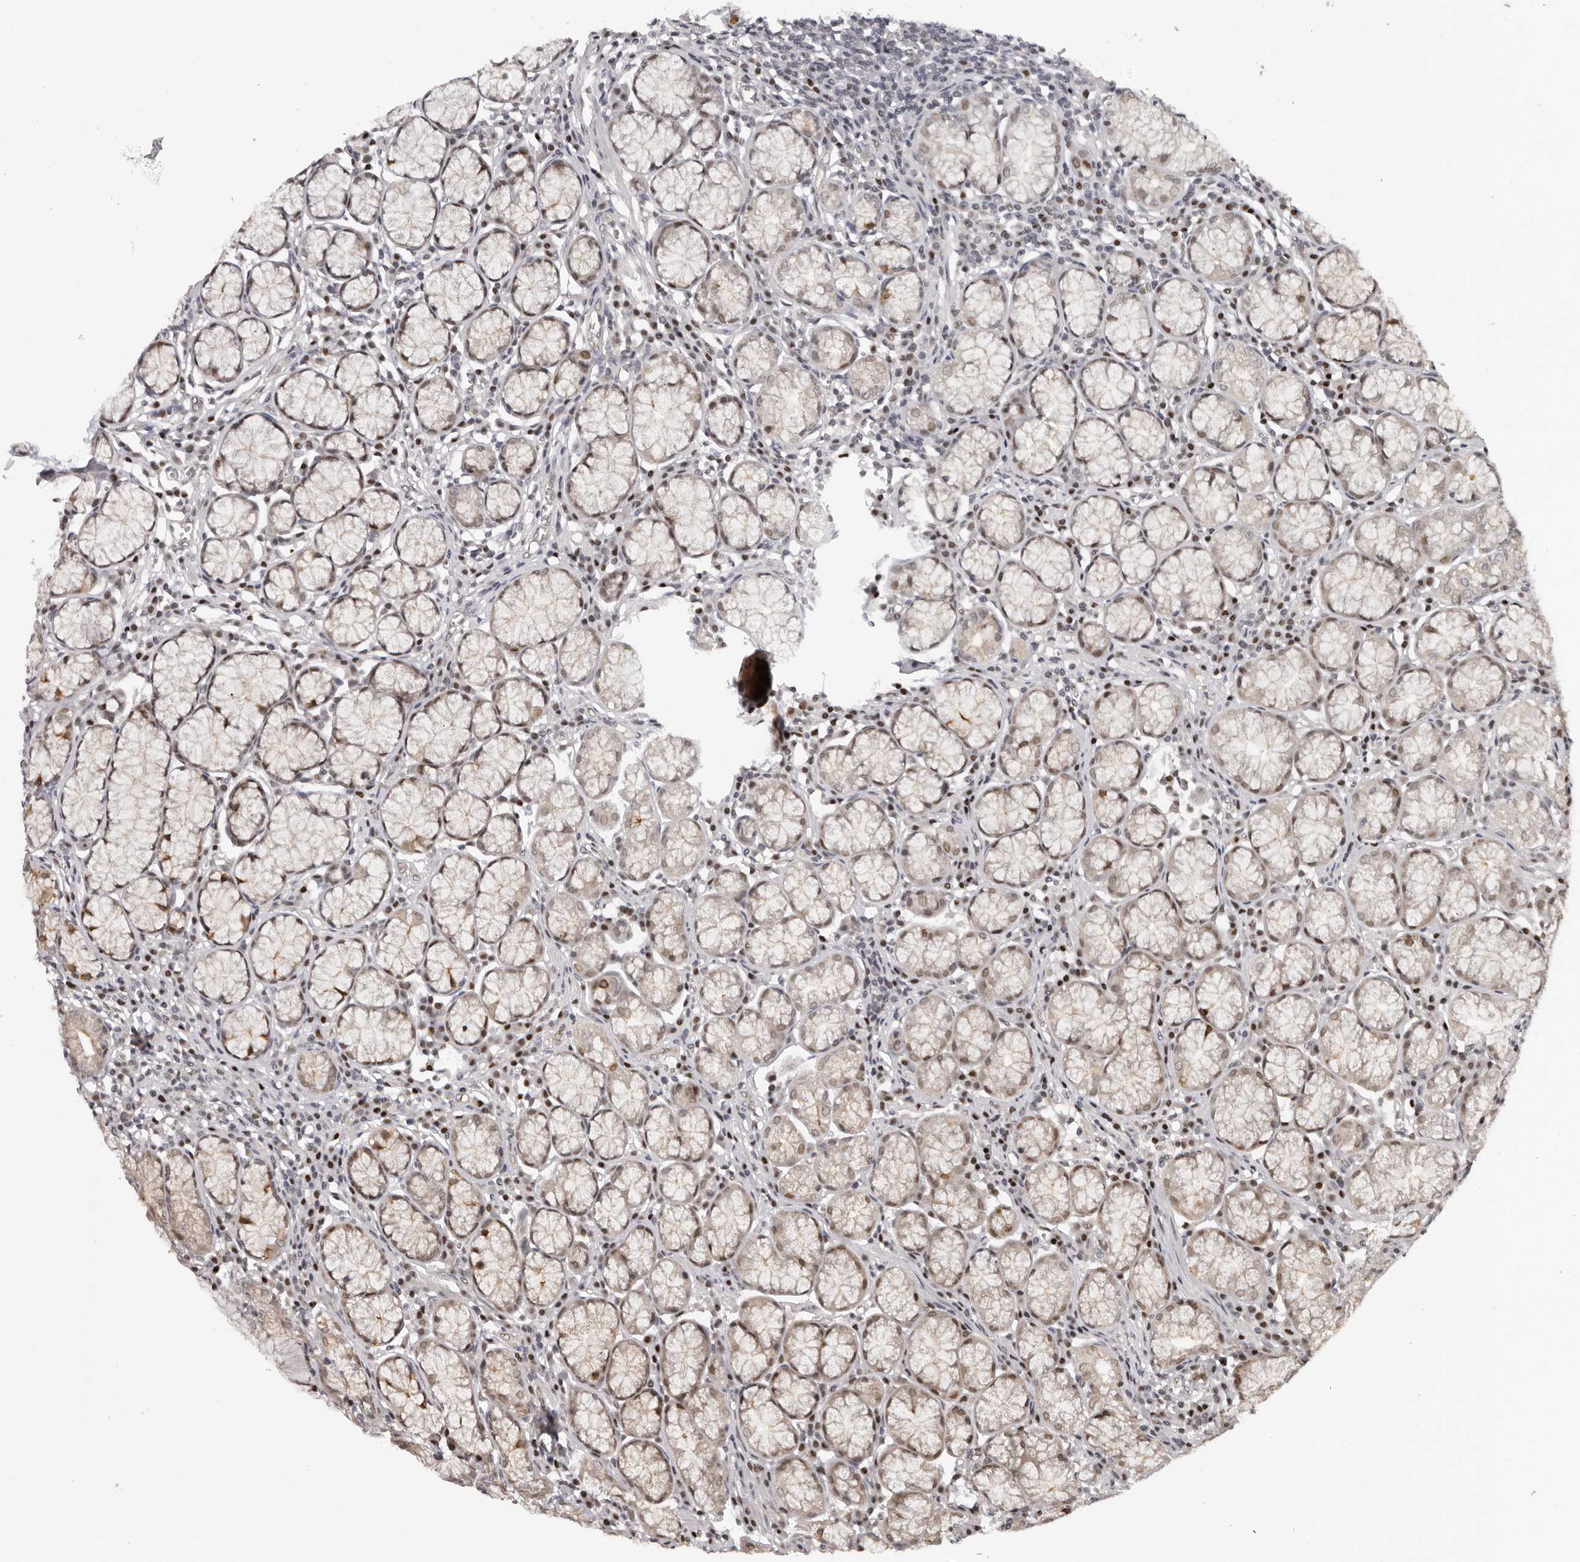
{"staining": {"intensity": "weak", "quantity": "<25%", "location": "cytoplasmic/membranous,nuclear"}, "tissue": "stomach", "cell_type": "Glandular cells", "image_type": "normal", "snomed": [{"axis": "morphology", "description": "Normal tissue, NOS"}, {"axis": "topography", "description": "Stomach"}], "caption": "This is an immunohistochemistry (IHC) photomicrograph of normal human stomach. There is no expression in glandular cells.", "gene": "TBX5", "patient": {"sex": "male", "age": 55}}